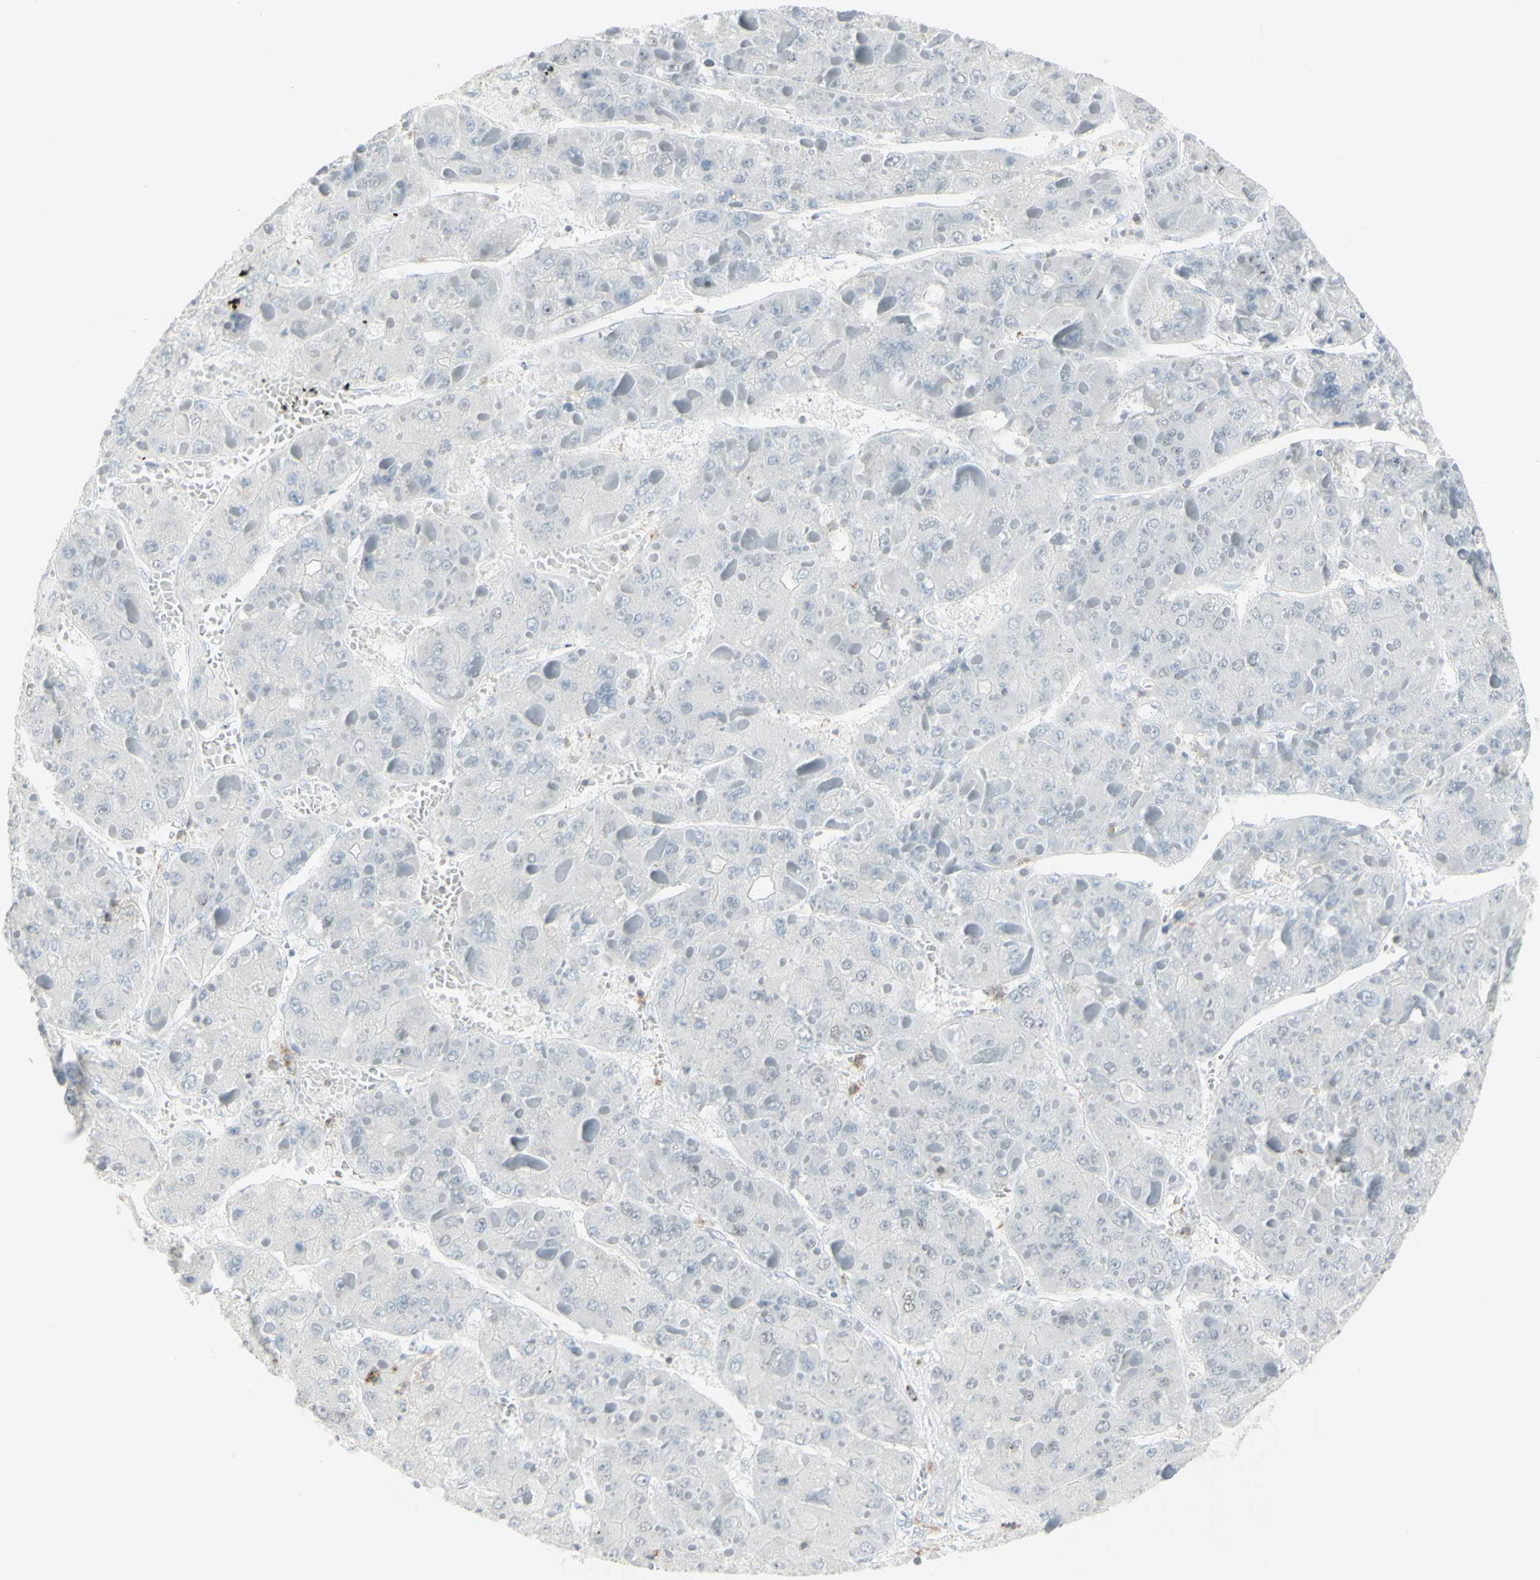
{"staining": {"intensity": "negative", "quantity": "none", "location": "none"}, "tissue": "liver cancer", "cell_type": "Tumor cells", "image_type": "cancer", "snomed": [{"axis": "morphology", "description": "Carcinoma, Hepatocellular, NOS"}, {"axis": "topography", "description": "Liver"}], "caption": "The immunohistochemistry histopathology image has no significant positivity in tumor cells of liver cancer (hepatocellular carcinoma) tissue. The staining was performed using DAB to visualize the protein expression in brown, while the nuclei were stained in blue with hematoxylin (Magnification: 20x).", "gene": "NRG1", "patient": {"sex": "female", "age": 73}}